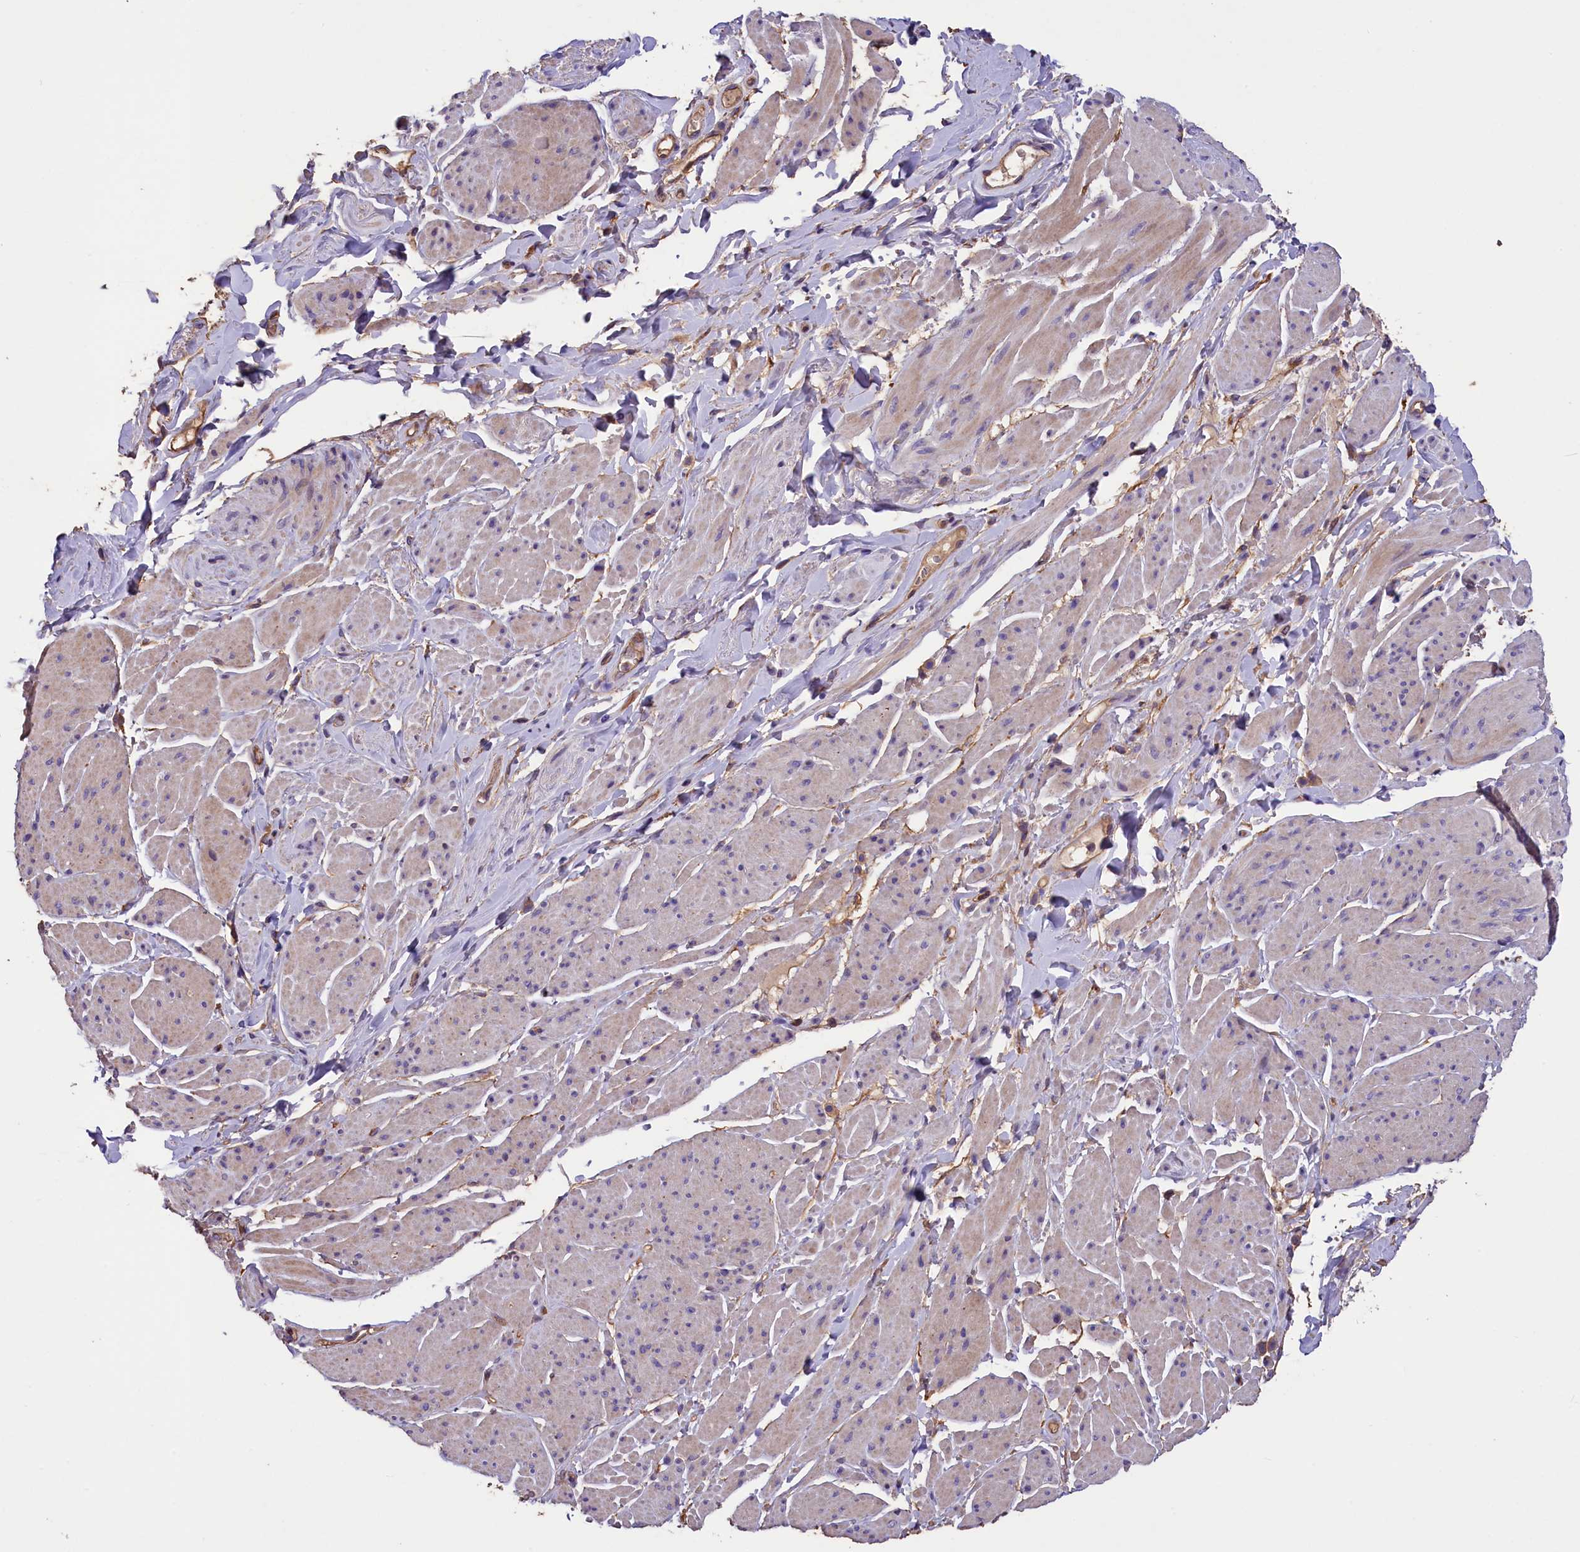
{"staining": {"intensity": "negative", "quantity": "none", "location": "none"}, "tissue": "smooth muscle", "cell_type": "Smooth muscle cells", "image_type": "normal", "snomed": [{"axis": "morphology", "description": "Normal tissue, NOS"}, {"axis": "topography", "description": "Smooth muscle"}, {"axis": "topography", "description": "Peripheral nerve tissue"}], "caption": "Smooth muscle stained for a protein using immunohistochemistry reveals no staining smooth muscle cells.", "gene": "ERMARD", "patient": {"sex": "male", "age": 69}}